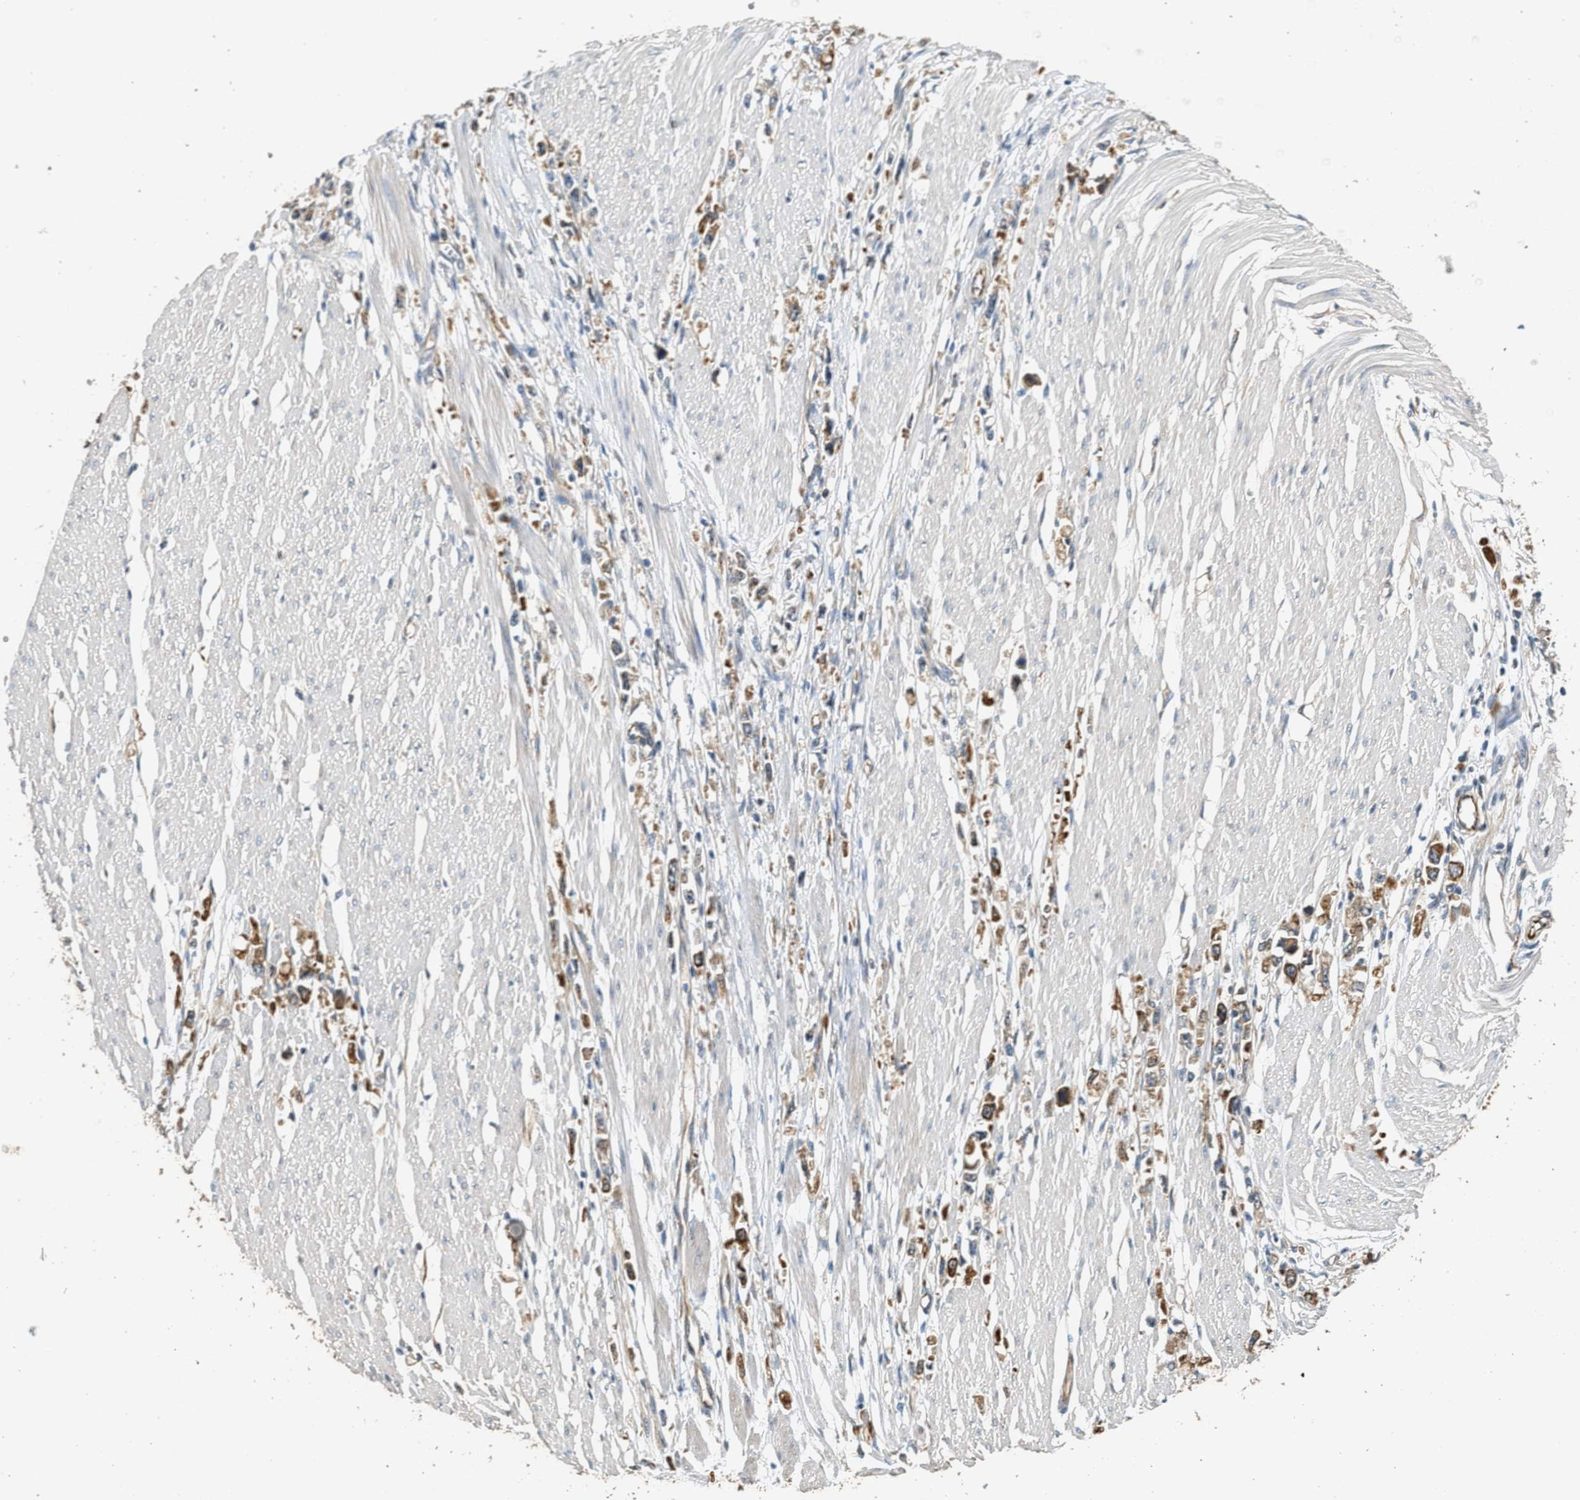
{"staining": {"intensity": "moderate", "quantity": ">75%", "location": "cytoplasmic/membranous"}, "tissue": "stomach cancer", "cell_type": "Tumor cells", "image_type": "cancer", "snomed": [{"axis": "morphology", "description": "Adenocarcinoma, NOS"}, {"axis": "topography", "description": "Stomach"}], "caption": "Immunohistochemical staining of stomach cancer exhibits medium levels of moderate cytoplasmic/membranous protein expression in about >75% of tumor cells.", "gene": "PCLO", "patient": {"sex": "female", "age": 59}}